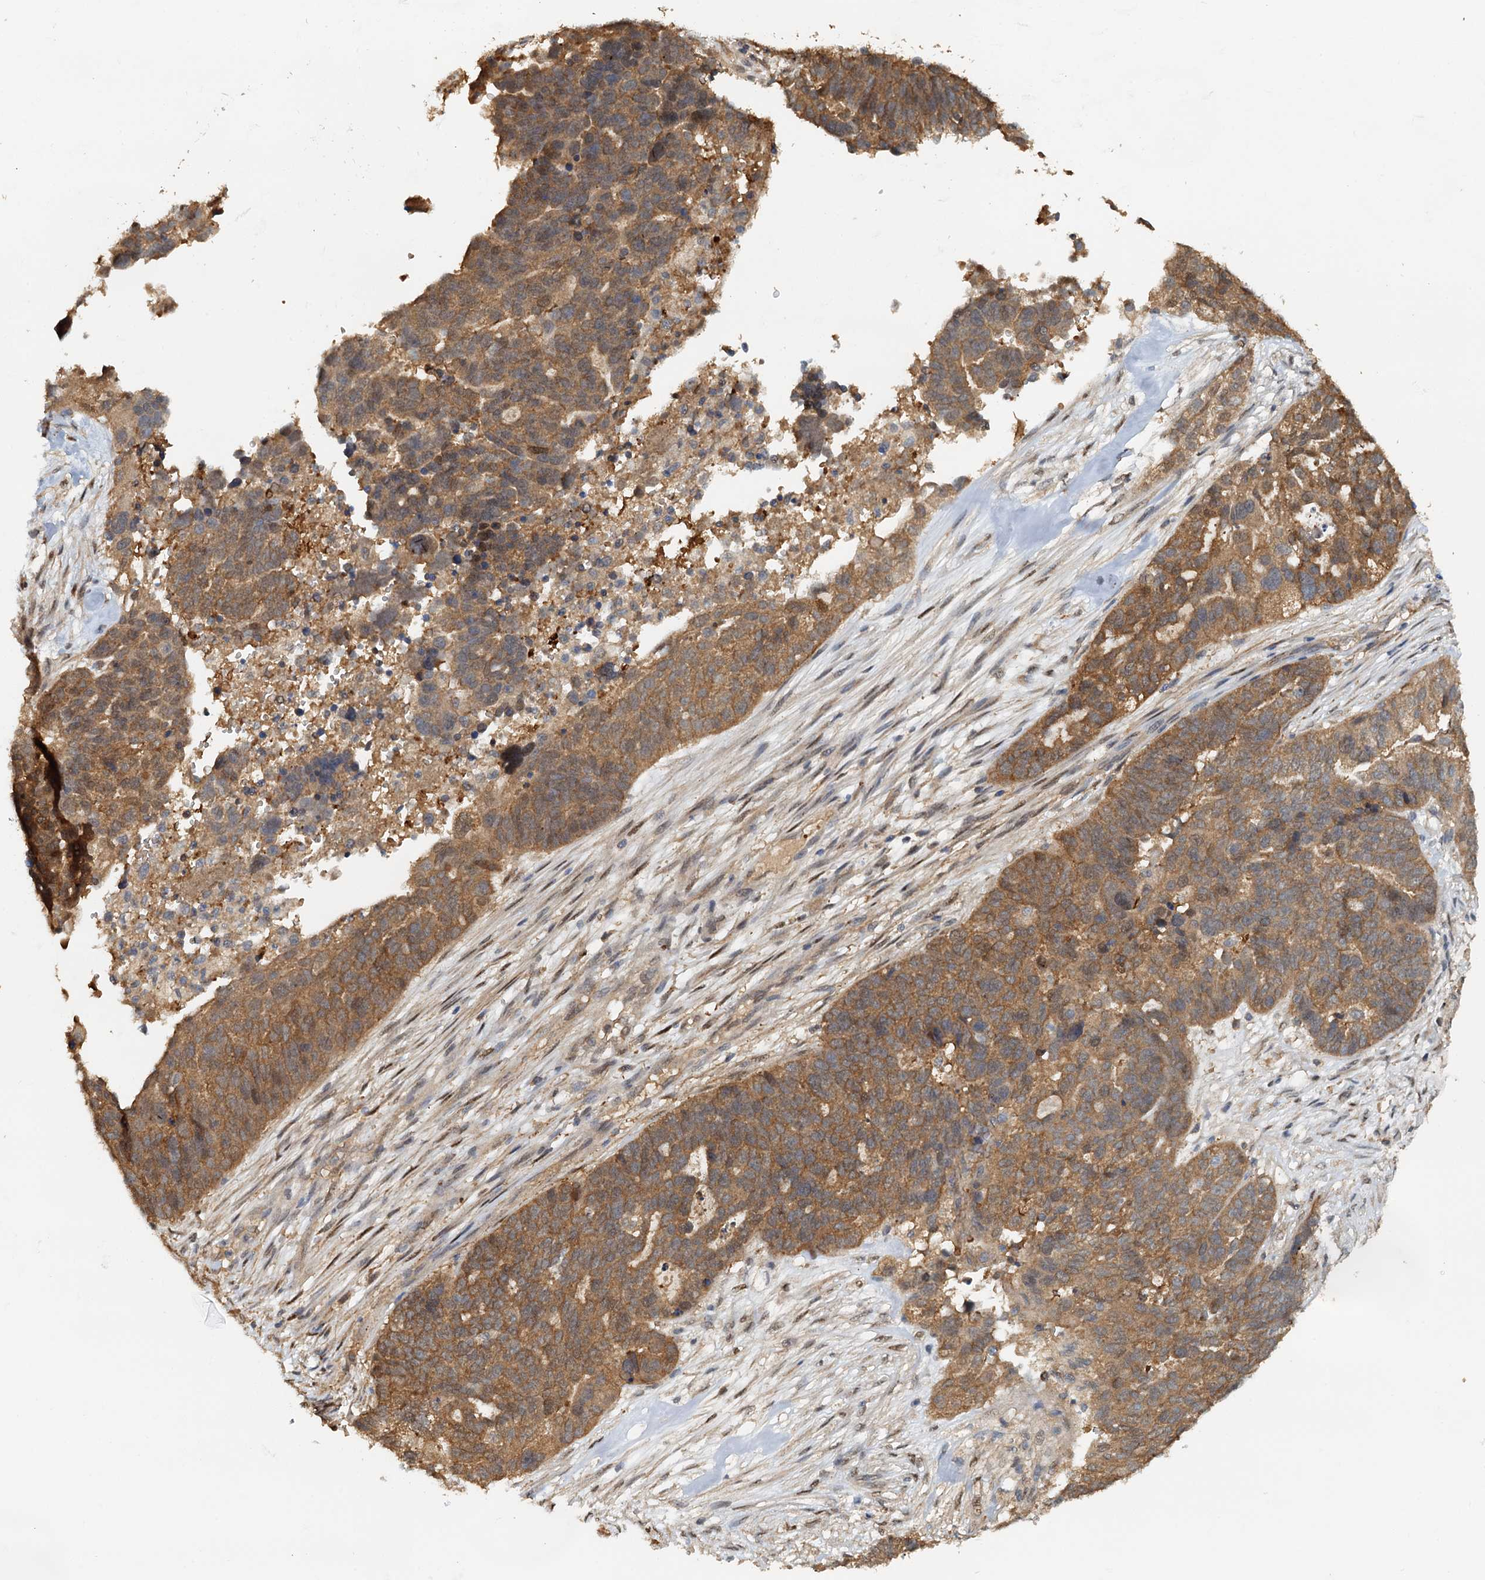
{"staining": {"intensity": "moderate", "quantity": ">75%", "location": "cytoplasmic/membranous"}, "tissue": "ovarian cancer", "cell_type": "Tumor cells", "image_type": "cancer", "snomed": [{"axis": "morphology", "description": "Cystadenocarcinoma, serous, NOS"}, {"axis": "topography", "description": "Ovary"}], "caption": "Human ovarian cancer (serous cystadenocarcinoma) stained with a brown dye displays moderate cytoplasmic/membranous positive positivity in about >75% of tumor cells.", "gene": "UBL7", "patient": {"sex": "female", "age": 59}}